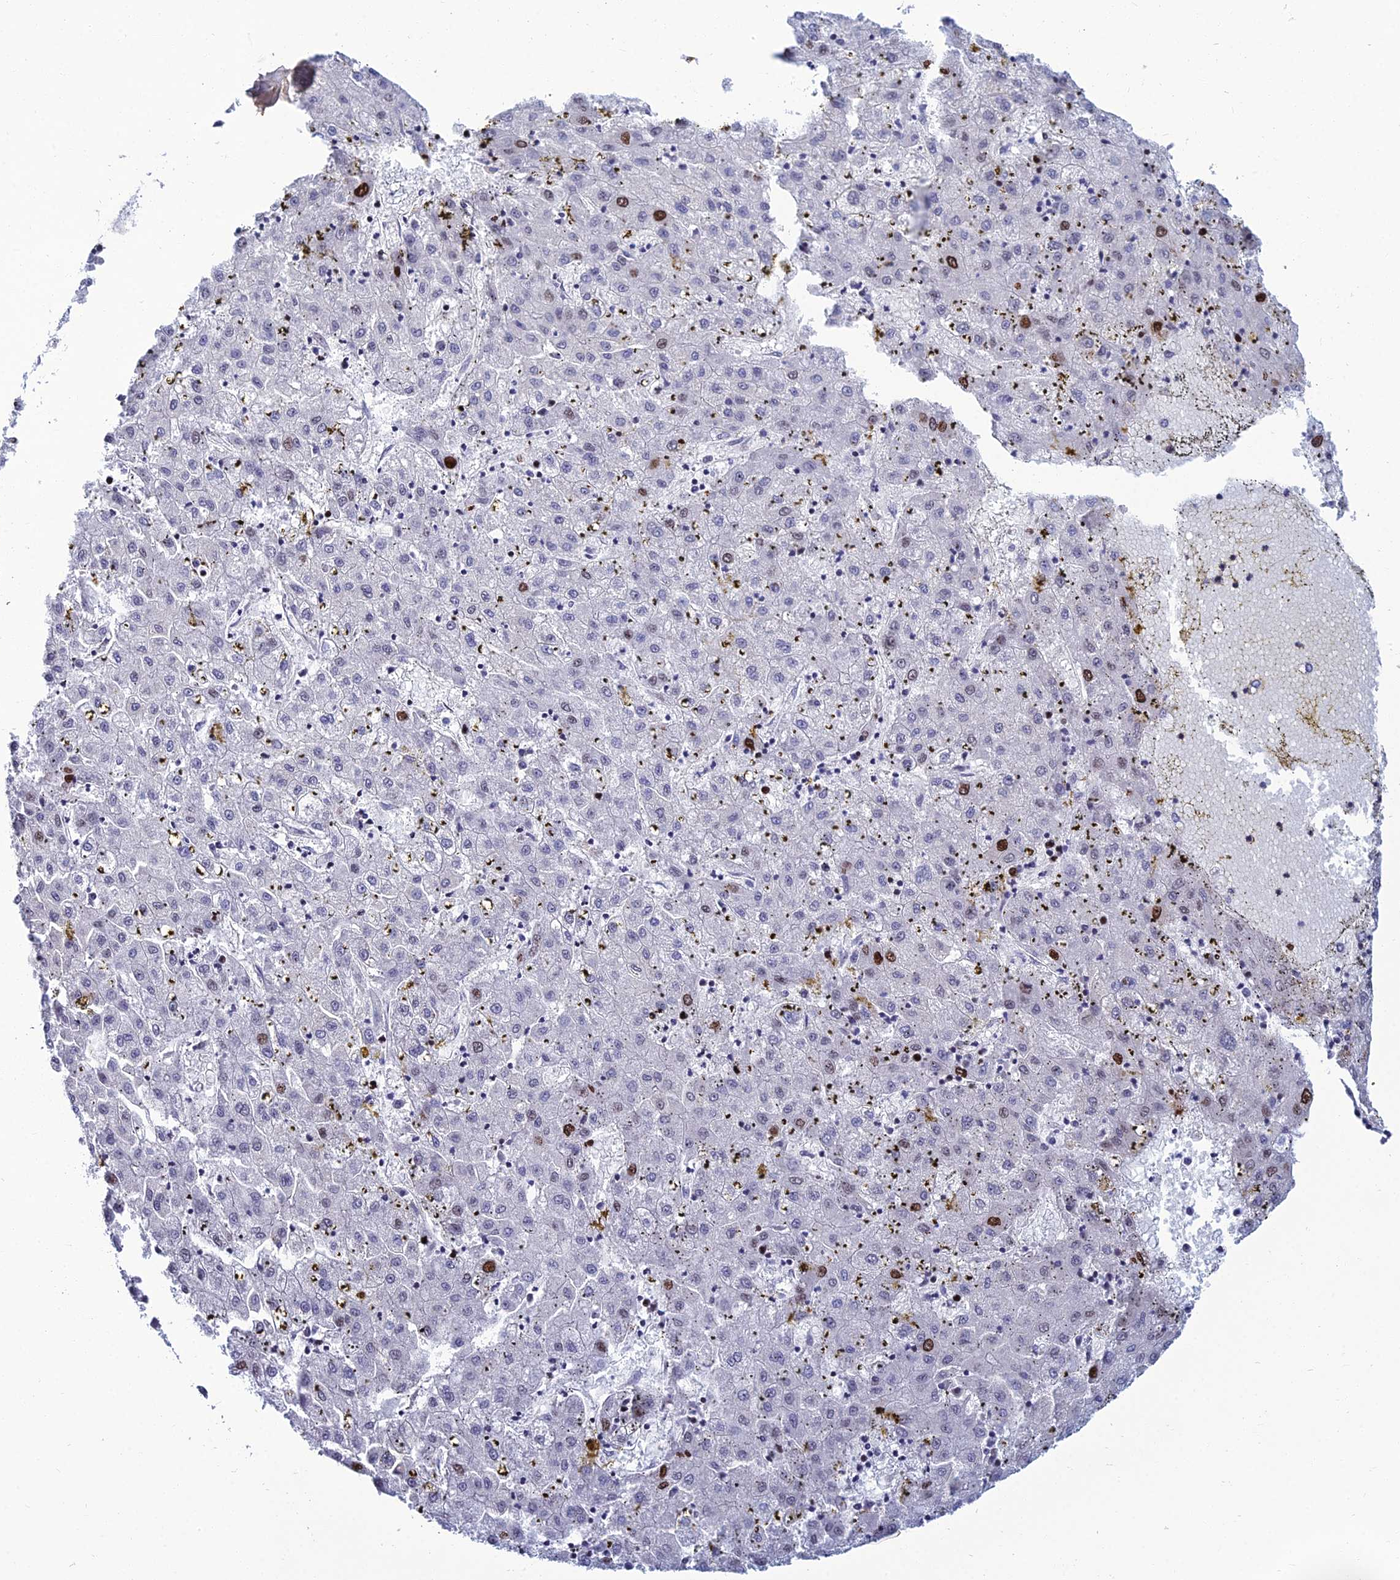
{"staining": {"intensity": "moderate", "quantity": "<25%", "location": "nuclear"}, "tissue": "liver cancer", "cell_type": "Tumor cells", "image_type": "cancer", "snomed": [{"axis": "morphology", "description": "Carcinoma, Hepatocellular, NOS"}, {"axis": "topography", "description": "Liver"}], "caption": "Moderate nuclear staining for a protein is appreciated in about <25% of tumor cells of liver hepatocellular carcinoma using IHC.", "gene": "TAF9B", "patient": {"sex": "male", "age": 72}}